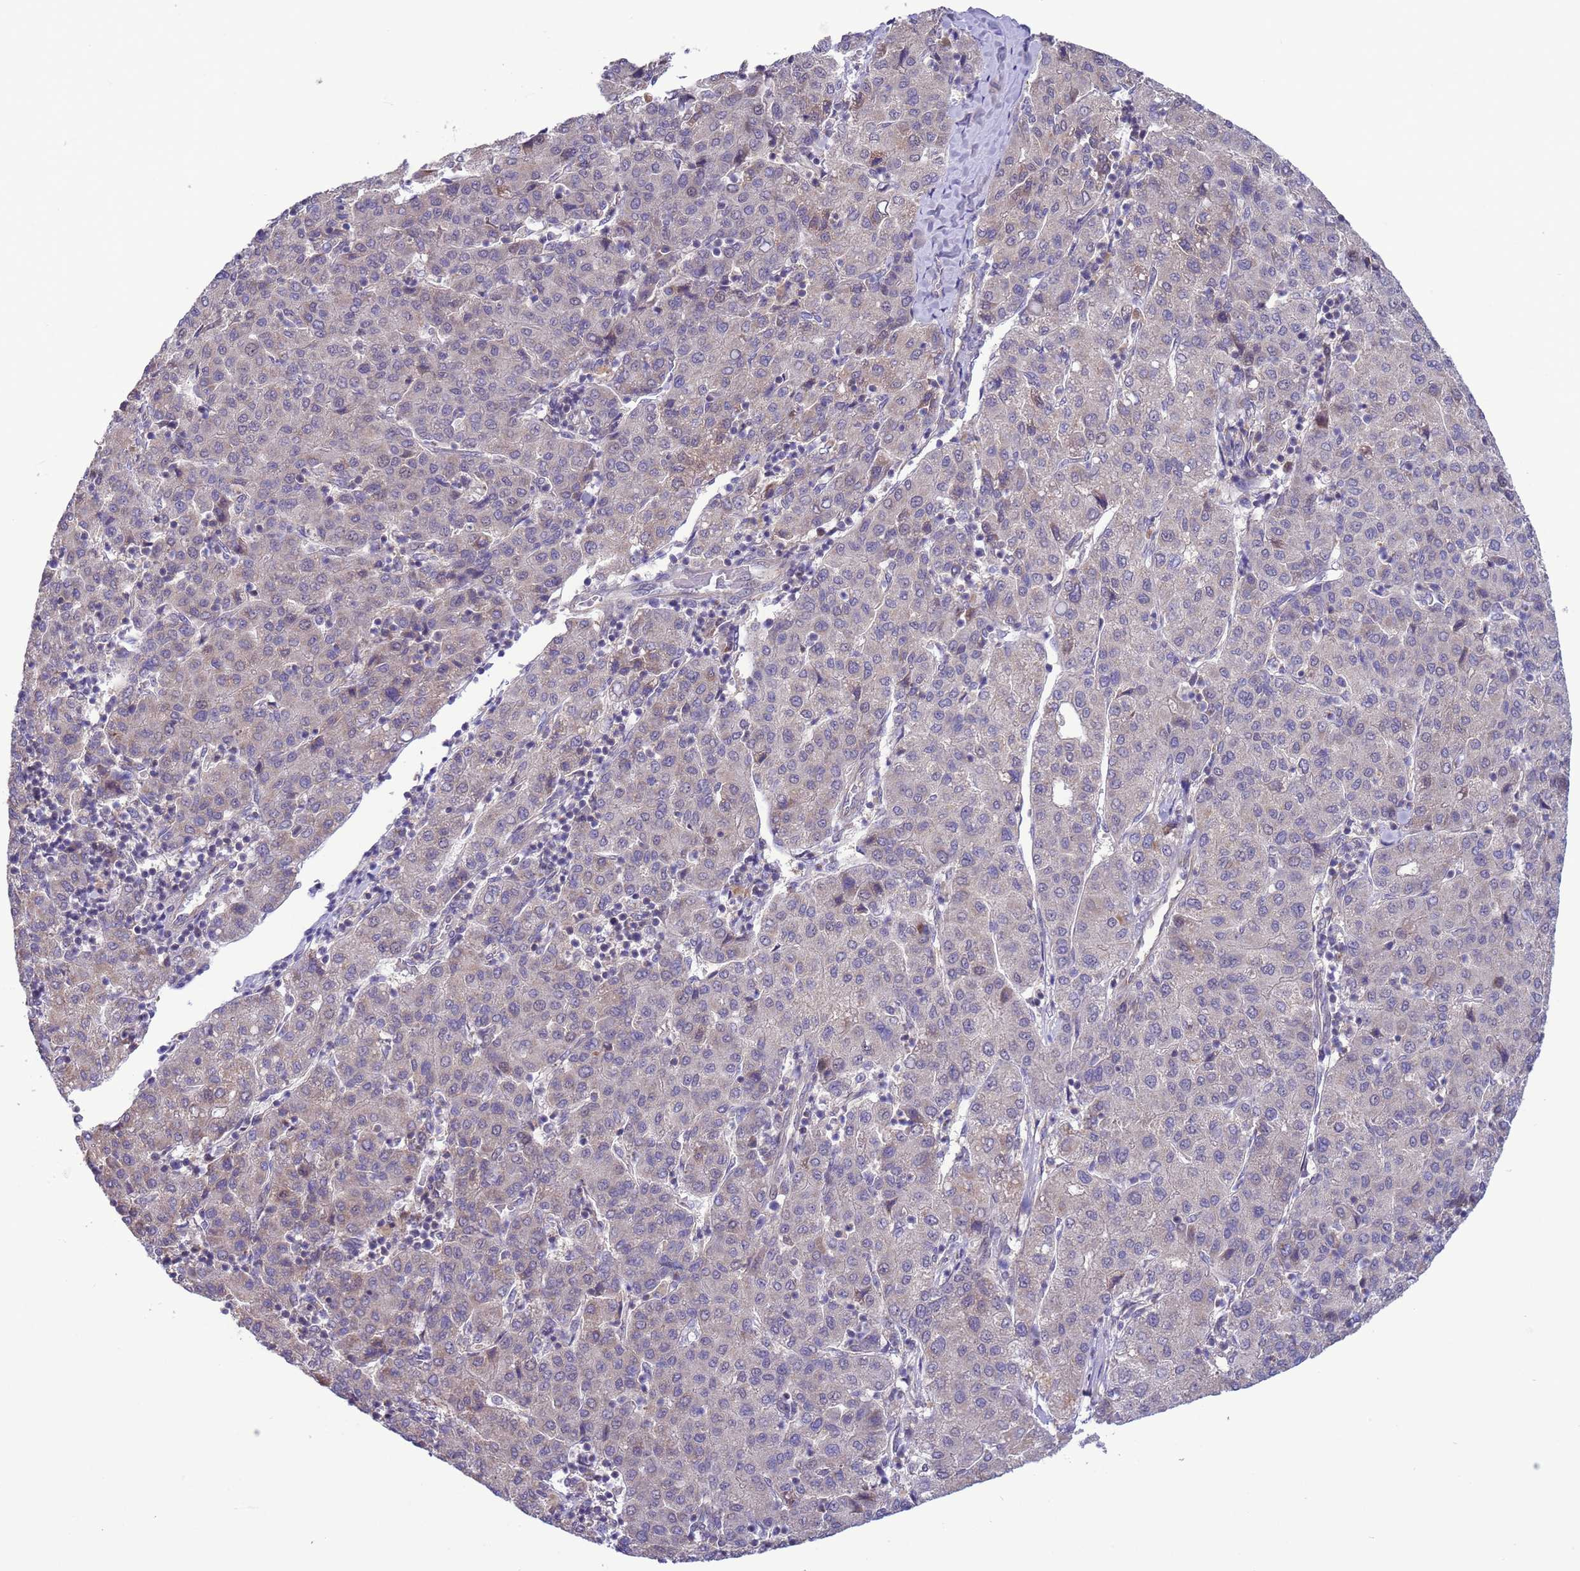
{"staining": {"intensity": "negative", "quantity": "none", "location": "none"}, "tissue": "liver cancer", "cell_type": "Tumor cells", "image_type": "cancer", "snomed": [{"axis": "morphology", "description": "Carcinoma, Hepatocellular, NOS"}, {"axis": "topography", "description": "Liver"}], "caption": "The immunohistochemistry image has no significant expression in tumor cells of hepatocellular carcinoma (liver) tissue. (DAB (3,3'-diaminobenzidine) immunohistochemistry, high magnification).", "gene": "GJA10", "patient": {"sex": "male", "age": 65}}